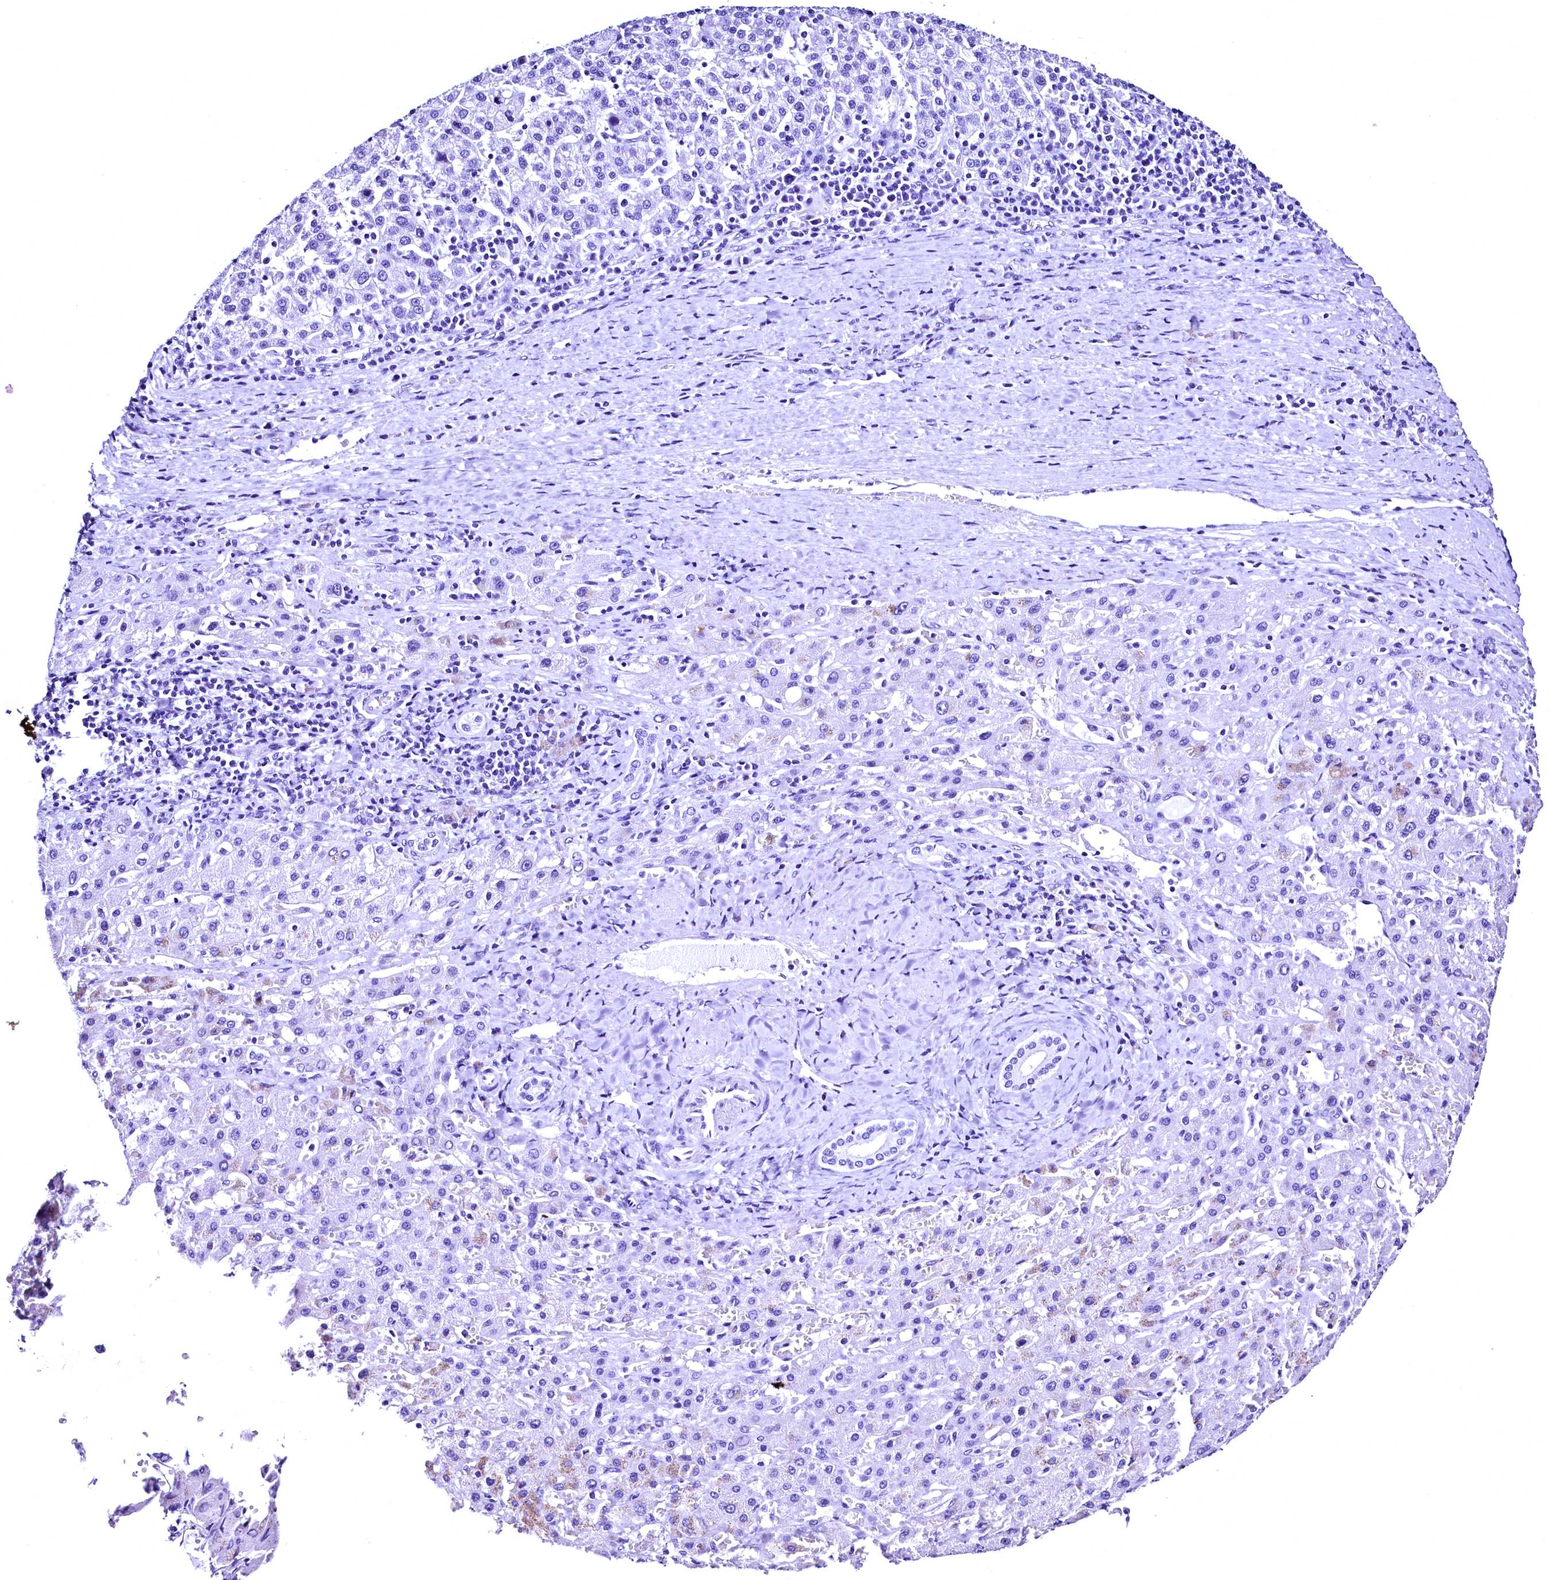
{"staining": {"intensity": "negative", "quantity": "none", "location": "none"}, "tissue": "liver cancer", "cell_type": "Tumor cells", "image_type": "cancer", "snomed": [{"axis": "morphology", "description": "Carcinoma, Hepatocellular, NOS"}, {"axis": "topography", "description": "Liver"}], "caption": "IHC of human liver cancer (hepatocellular carcinoma) exhibits no expression in tumor cells. The staining was performed using DAB (3,3'-diaminobenzidine) to visualize the protein expression in brown, while the nuclei were stained in blue with hematoxylin (Magnification: 20x).", "gene": "LRSAM1", "patient": {"sex": "female", "age": 58}}